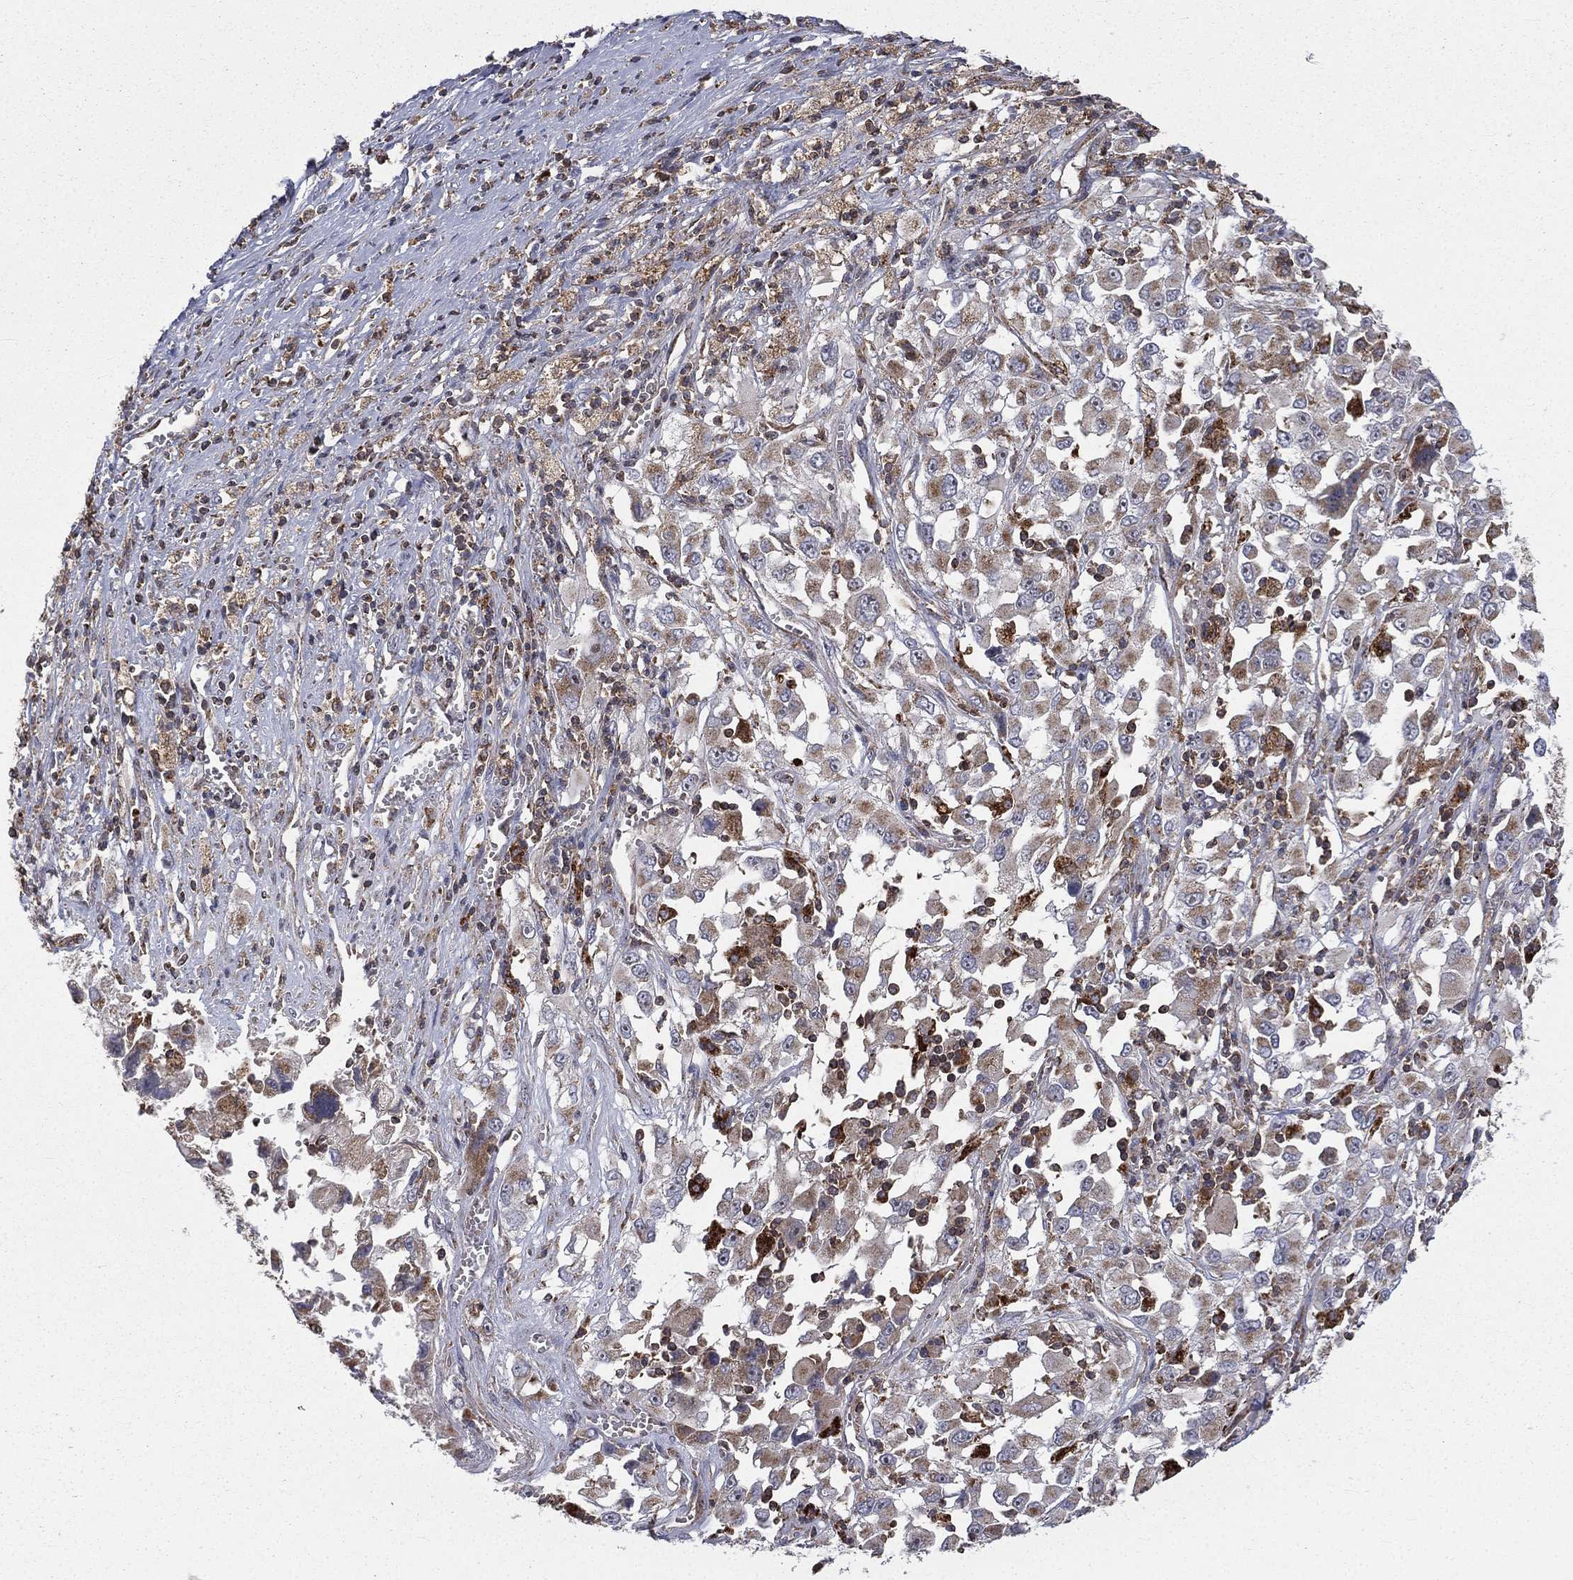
{"staining": {"intensity": "strong", "quantity": "<25%", "location": "cytoplasmic/membranous"}, "tissue": "melanoma", "cell_type": "Tumor cells", "image_type": "cancer", "snomed": [{"axis": "morphology", "description": "Malignant melanoma, Metastatic site"}, {"axis": "topography", "description": "Soft tissue"}], "caption": "Brown immunohistochemical staining in human malignant melanoma (metastatic site) shows strong cytoplasmic/membranous staining in approximately <25% of tumor cells.", "gene": "RIN3", "patient": {"sex": "male", "age": 50}}